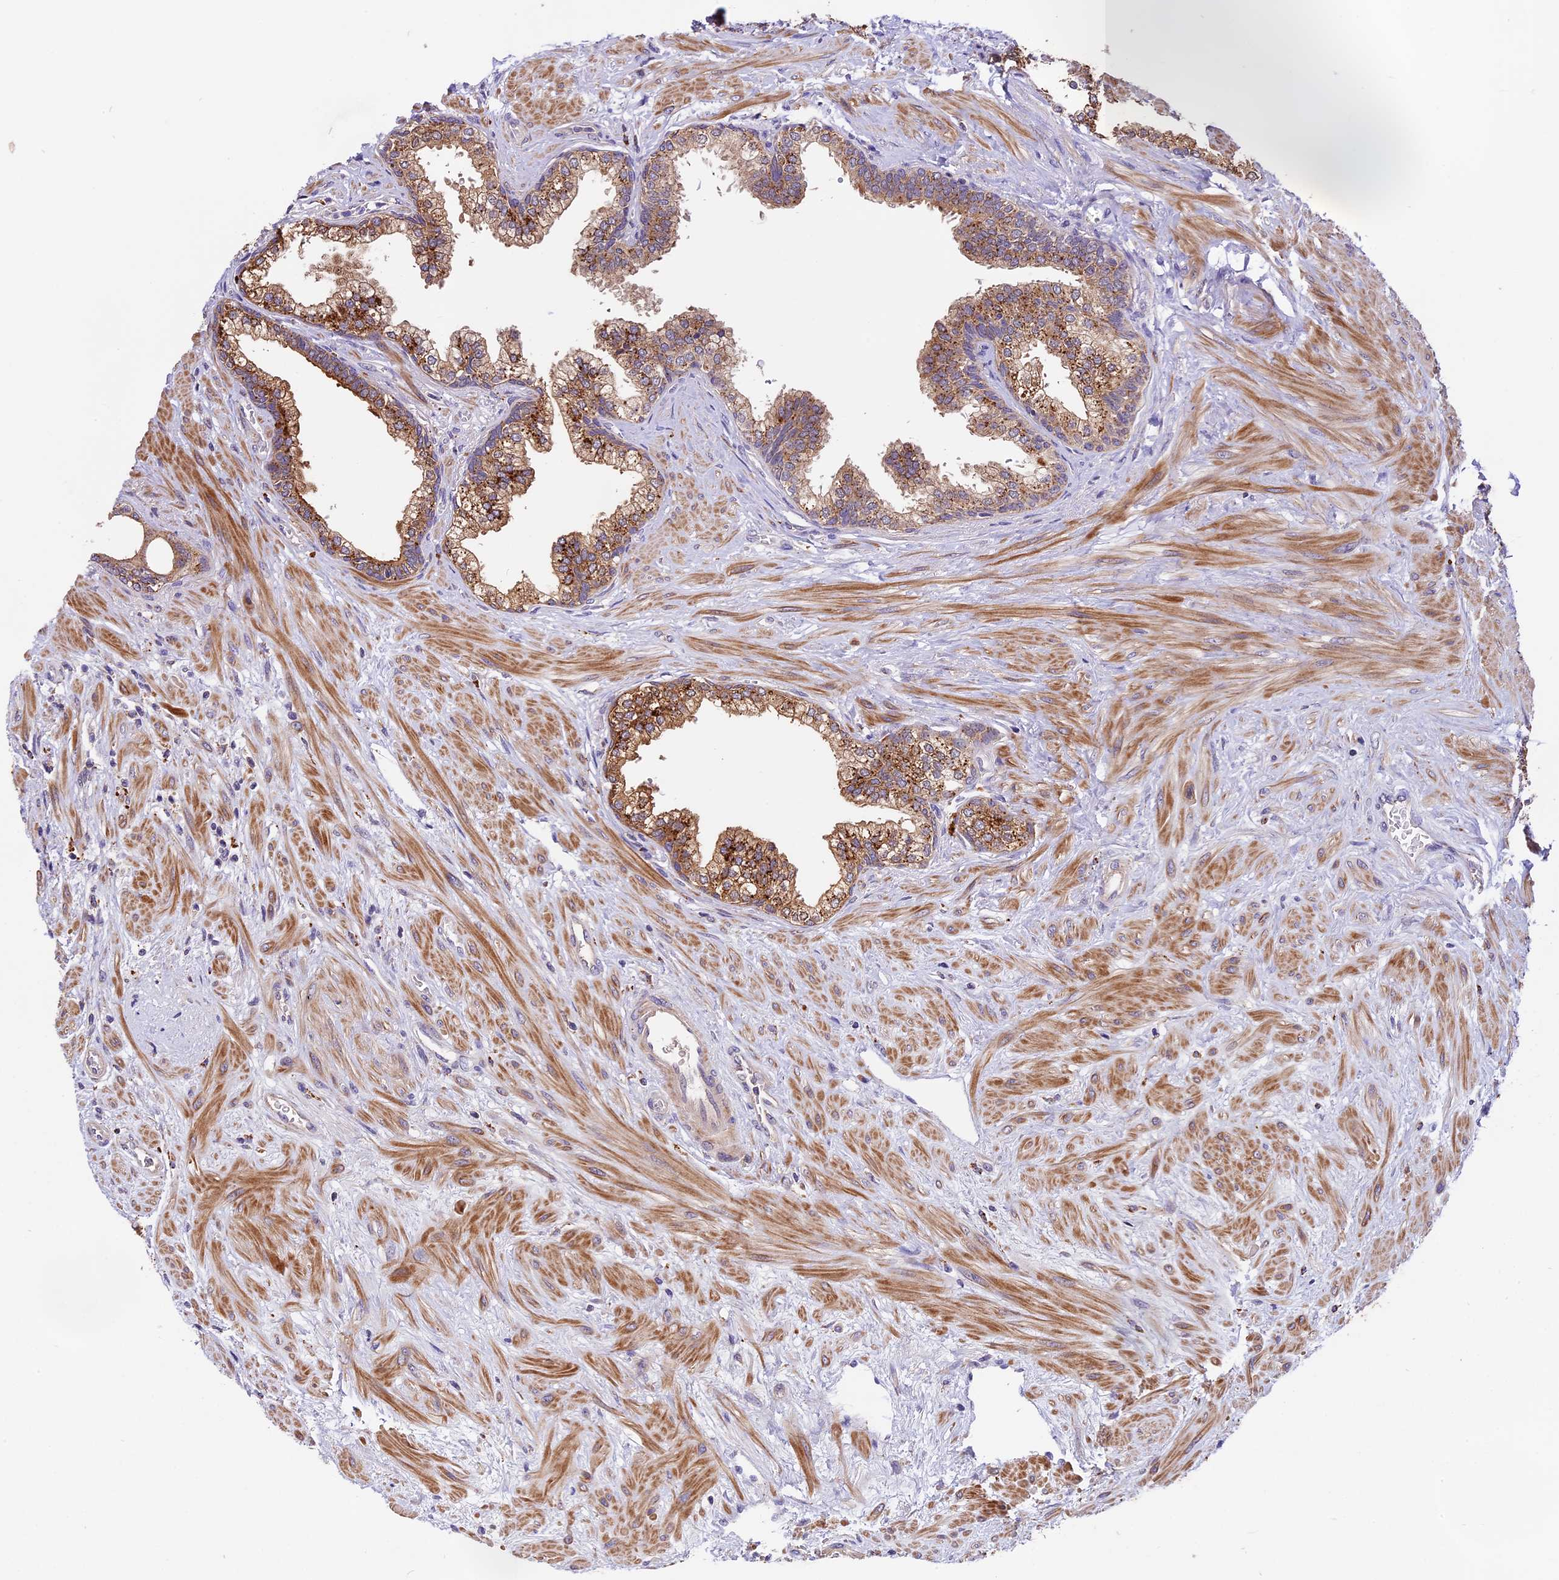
{"staining": {"intensity": "moderate", "quantity": ">75%", "location": "cytoplasmic/membranous"}, "tissue": "prostate", "cell_type": "Glandular cells", "image_type": "normal", "snomed": [{"axis": "morphology", "description": "Normal tissue, NOS"}, {"axis": "topography", "description": "Prostate"}], "caption": "Immunohistochemical staining of benign prostate demonstrates medium levels of moderate cytoplasmic/membranous expression in about >75% of glandular cells. The staining was performed using DAB, with brown indicating positive protein expression. Nuclei are stained blue with hematoxylin.", "gene": "COPE", "patient": {"sex": "male", "age": 57}}